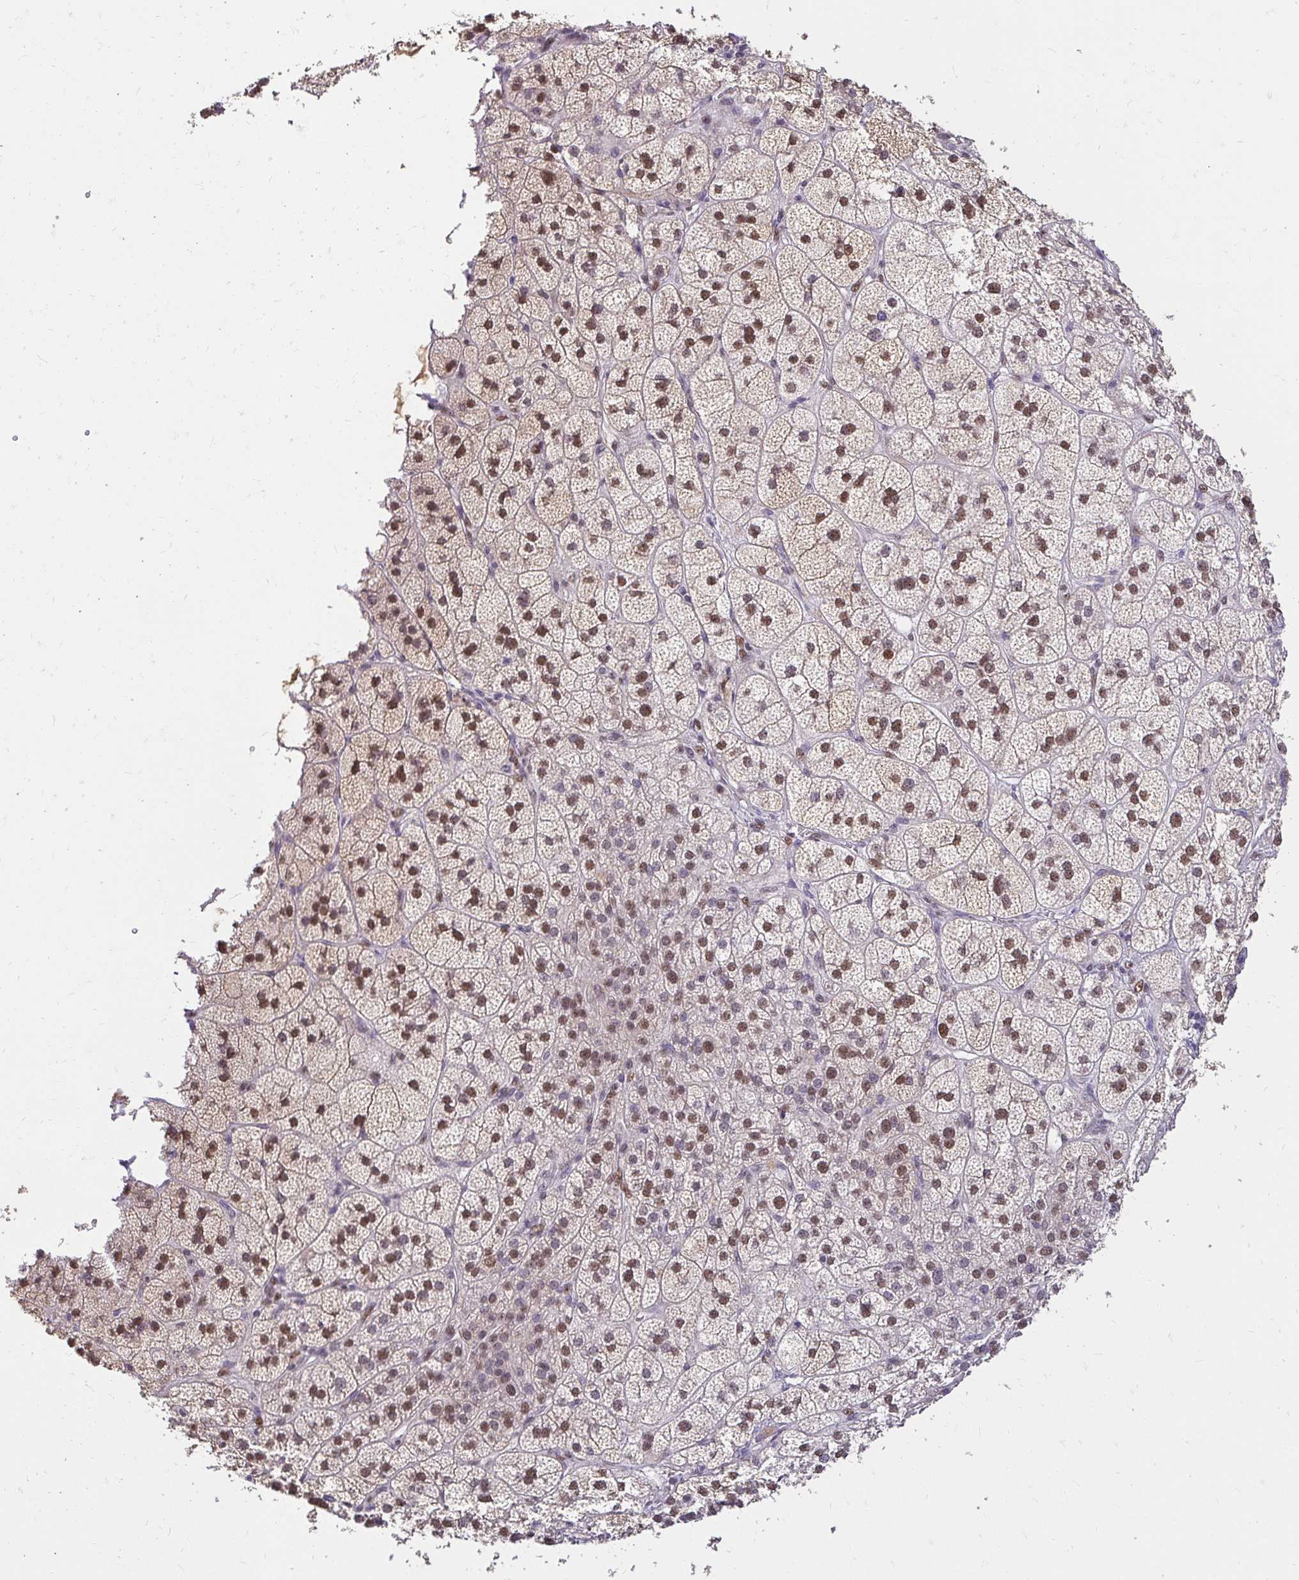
{"staining": {"intensity": "moderate", "quantity": ">75%", "location": "cytoplasmic/membranous,nuclear"}, "tissue": "adrenal gland", "cell_type": "Glandular cells", "image_type": "normal", "snomed": [{"axis": "morphology", "description": "Normal tissue, NOS"}, {"axis": "topography", "description": "Adrenal gland"}], "caption": "Adrenal gland stained with DAB (3,3'-diaminobenzidine) IHC demonstrates medium levels of moderate cytoplasmic/membranous,nuclear expression in approximately >75% of glandular cells. The protein is shown in brown color, while the nuclei are stained blue.", "gene": "RIMS4", "patient": {"sex": "female", "age": 60}}